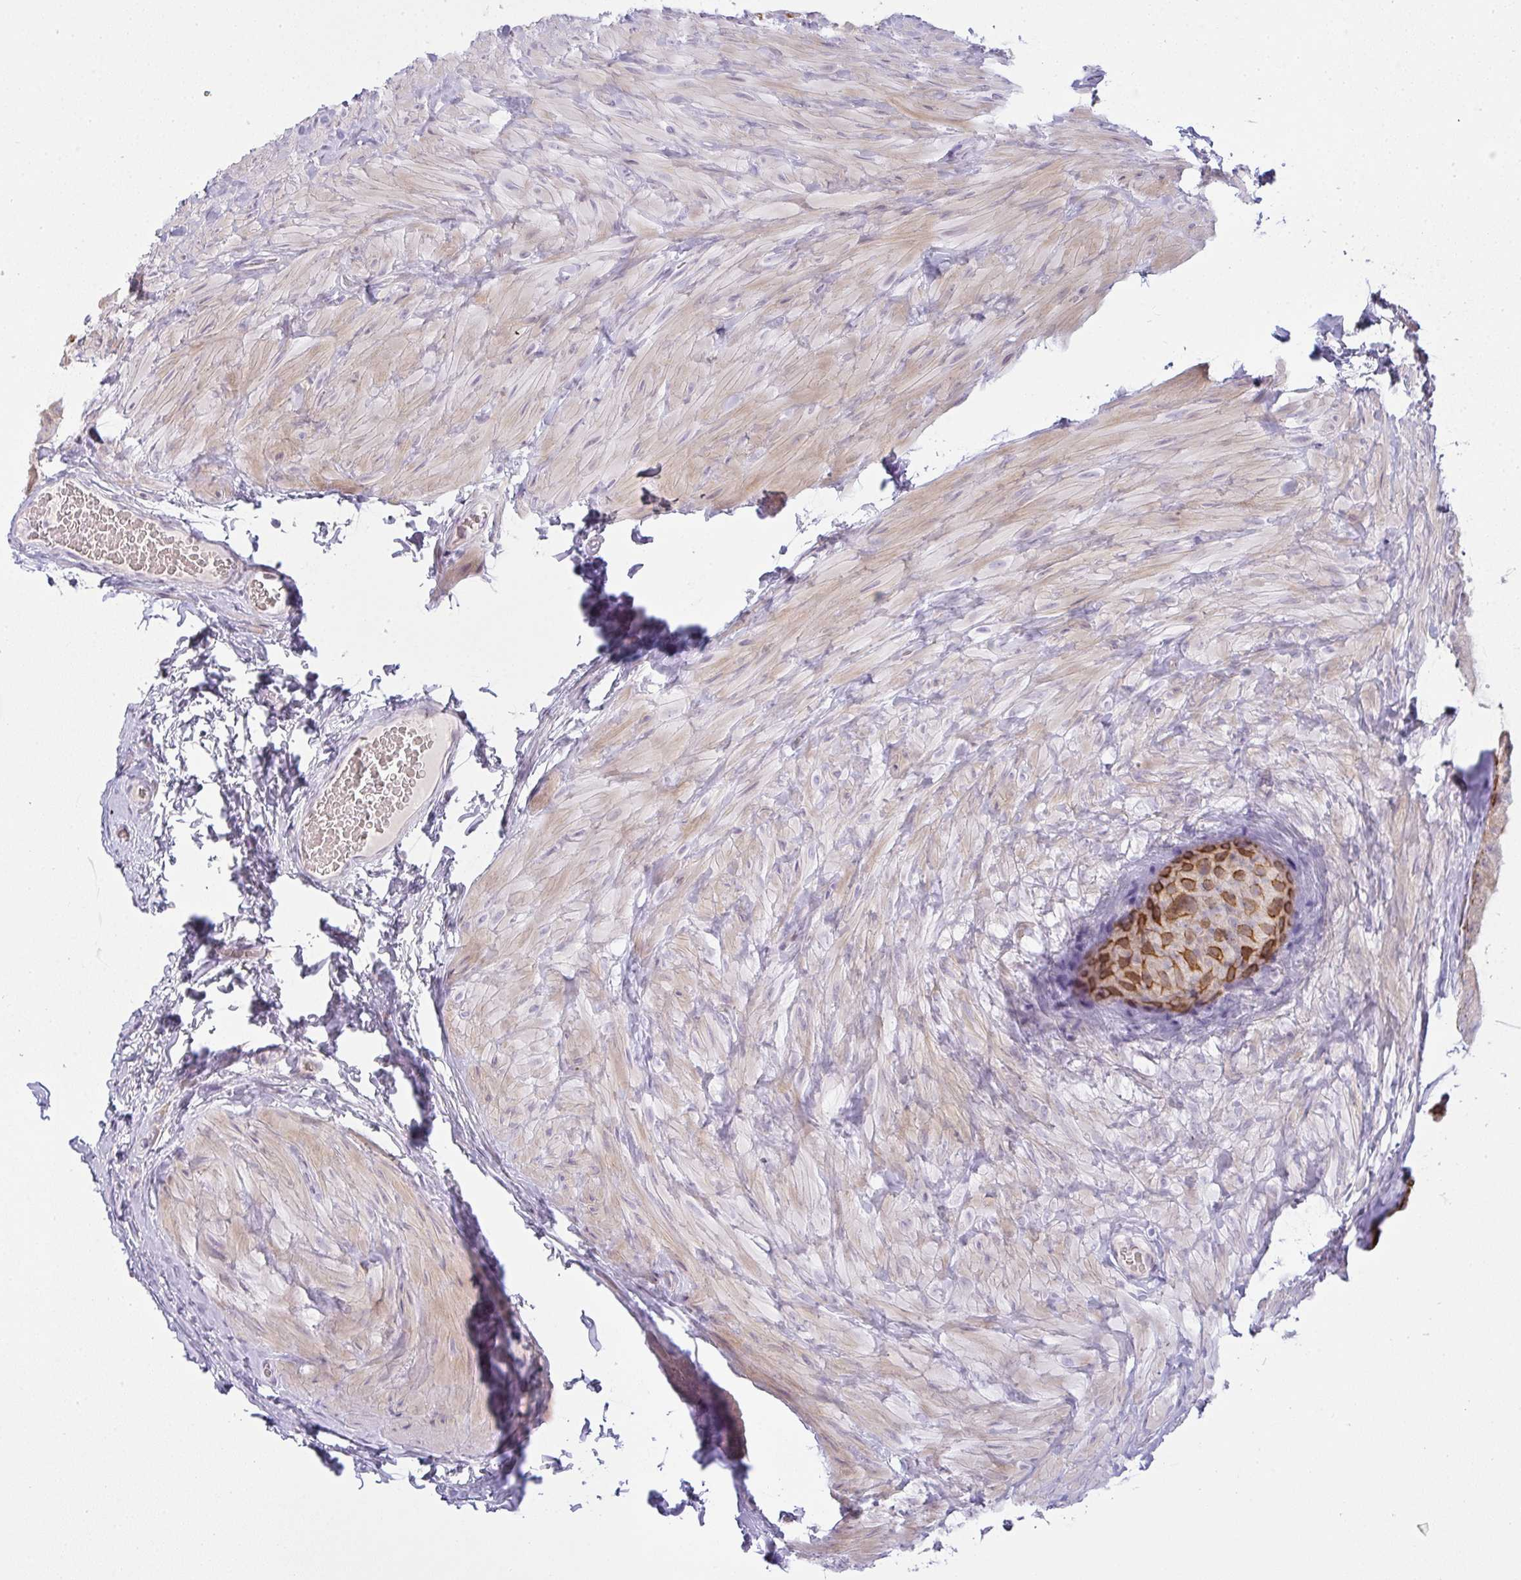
{"staining": {"intensity": "strong", "quantity": "<25%", "location": "cytoplasmic/membranous"}, "tissue": "epididymis", "cell_type": "Glandular cells", "image_type": "normal", "snomed": [{"axis": "morphology", "description": "Normal tissue, NOS"}, {"axis": "topography", "description": "Epididymis, spermatic cord, NOS"}, {"axis": "topography", "description": "Epididymis"}], "caption": "Epididymis stained with immunohistochemistry reveals strong cytoplasmic/membranous expression in about <25% of glandular cells. The protein is shown in brown color, while the nuclei are stained blue.", "gene": "SIRPB2", "patient": {"sex": "male", "age": 31}}